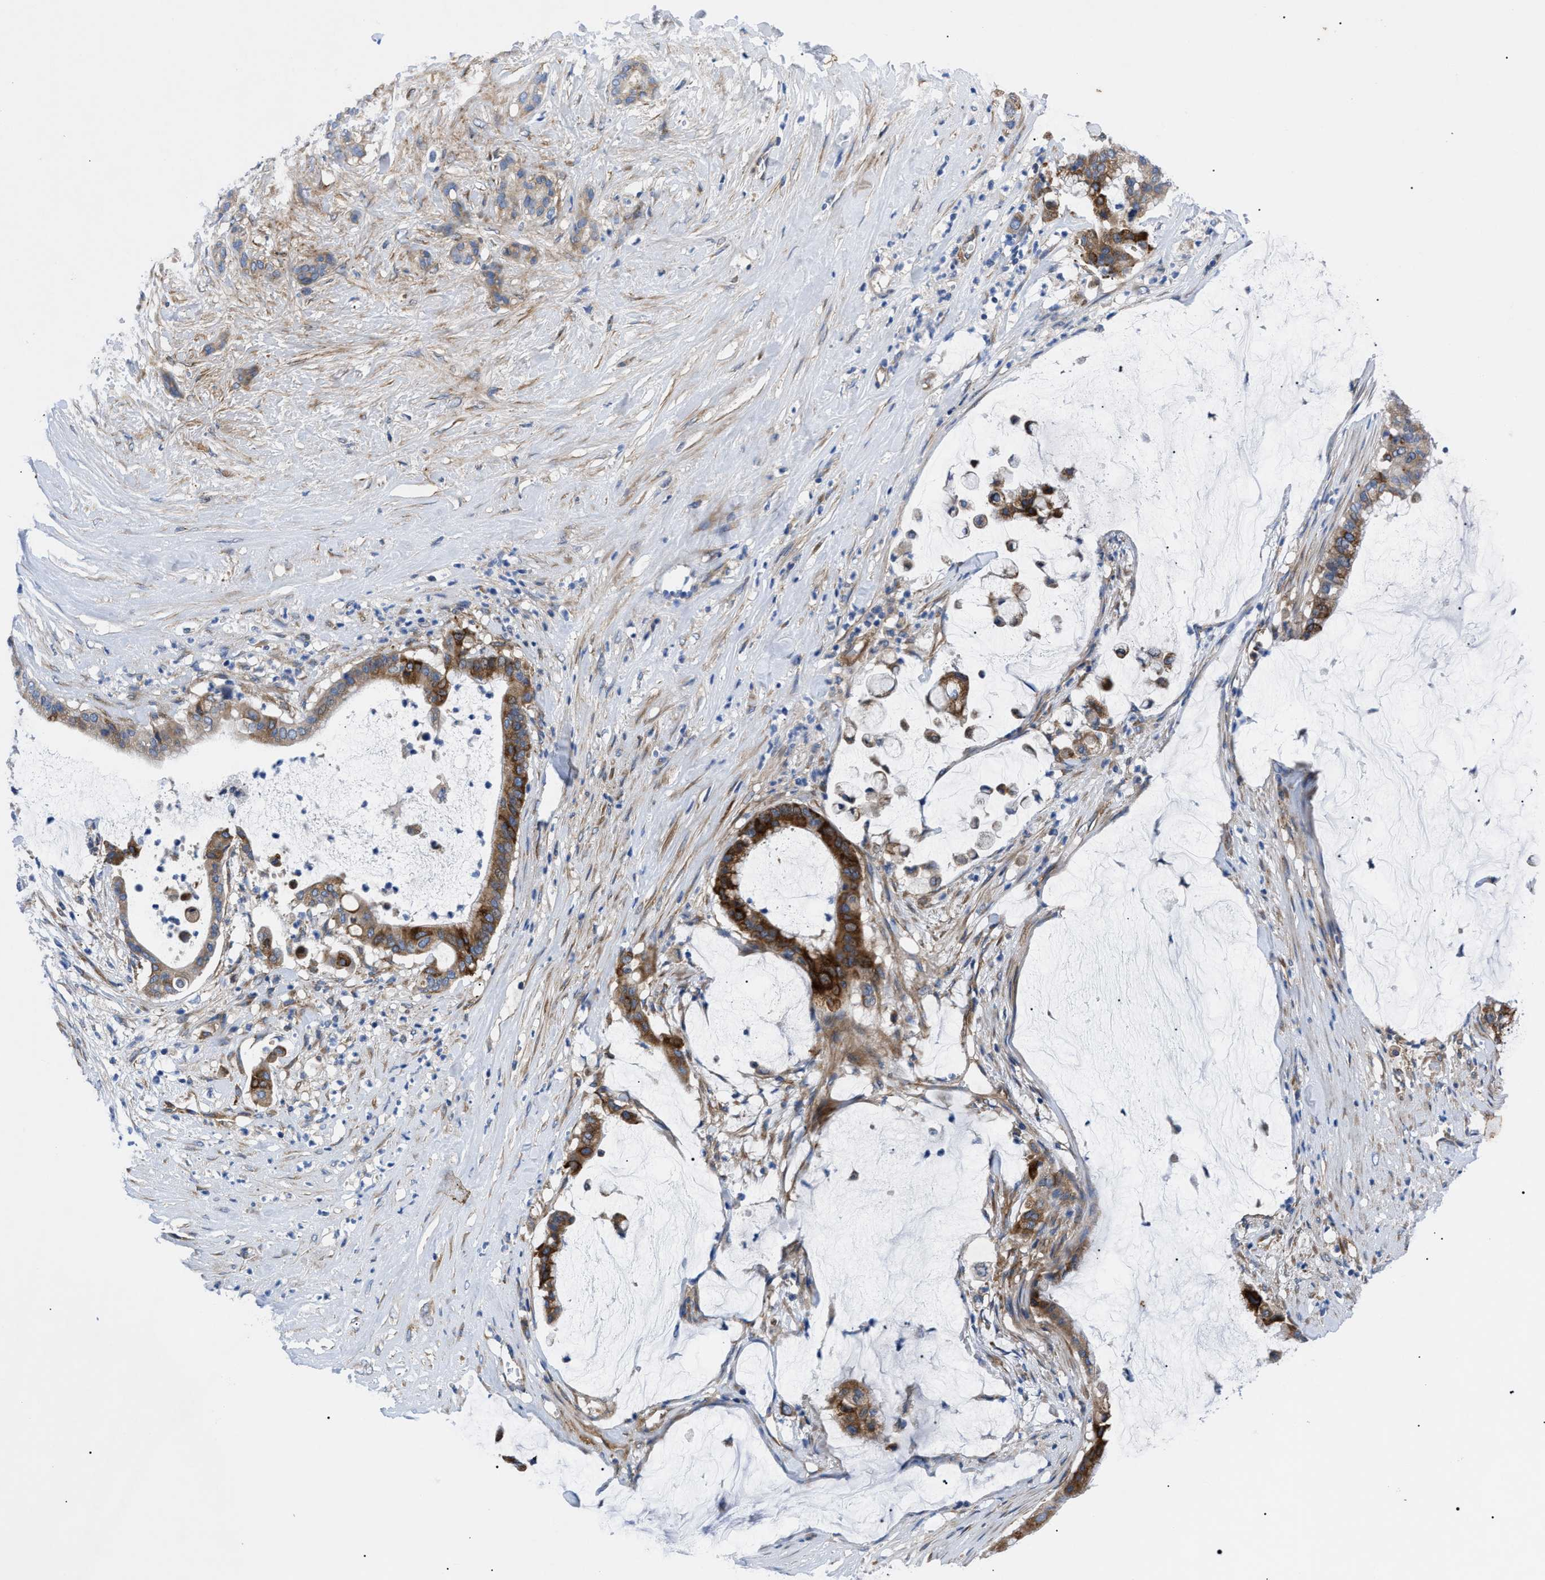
{"staining": {"intensity": "strong", "quantity": ">75%", "location": "cytoplasmic/membranous"}, "tissue": "pancreatic cancer", "cell_type": "Tumor cells", "image_type": "cancer", "snomed": [{"axis": "morphology", "description": "Adenocarcinoma, NOS"}, {"axis": "topography", "description": "Pancreas"}], "caption": "Immunohistochemistry (IHC) histopathology image of neoplastic tissue: pancreatic adenocarcinoma stained using immunohistochemistry (IHC) displays high levels of strong protein expression localized specifically in the cytoplasmic/membranous of tumor cells, appearing as a cytoplasmic/membranous brown color.", "gene": "HSPB8", "patient": {"sex": "male", "age": 41}}